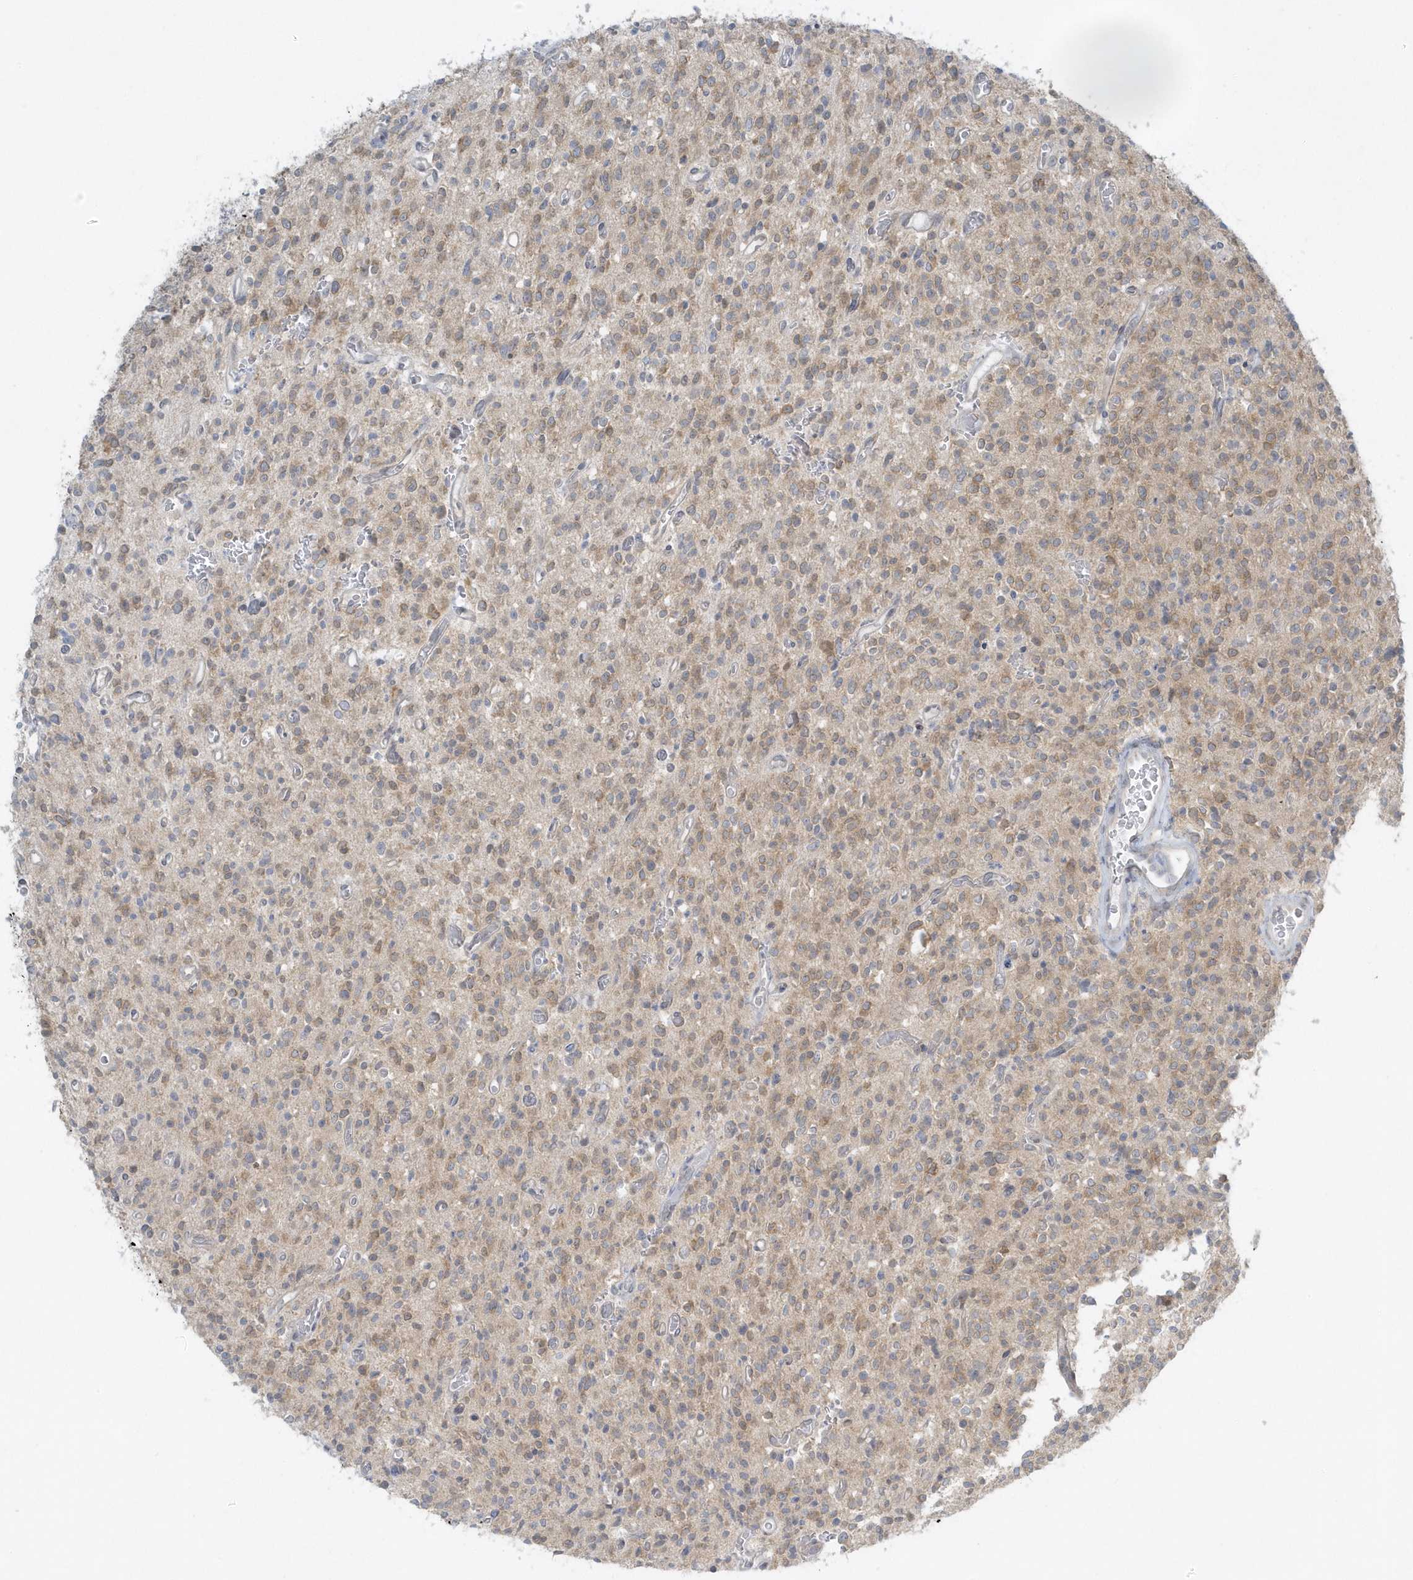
{"staining": {"intensity": "weak", "quantity": "25%-75%", "location": "cytoplasmic/membranous"}, "tissue": "glioma", "cell_type": "Tumor cells", "image_type": "cancer", "snomed": [{"axis": "morphology", "description": "Glioma, malignant, High grade"}, {"axis": "topography", "description": "Brain"}], "caption": "The image displays a brown stain indicating the presence of a protein in the cytoplasmic/membranous of tumor cells in malignant glioma (high-grade).", "gene": "SCN3A", "patient": {"sex": "male", "age": 34}}